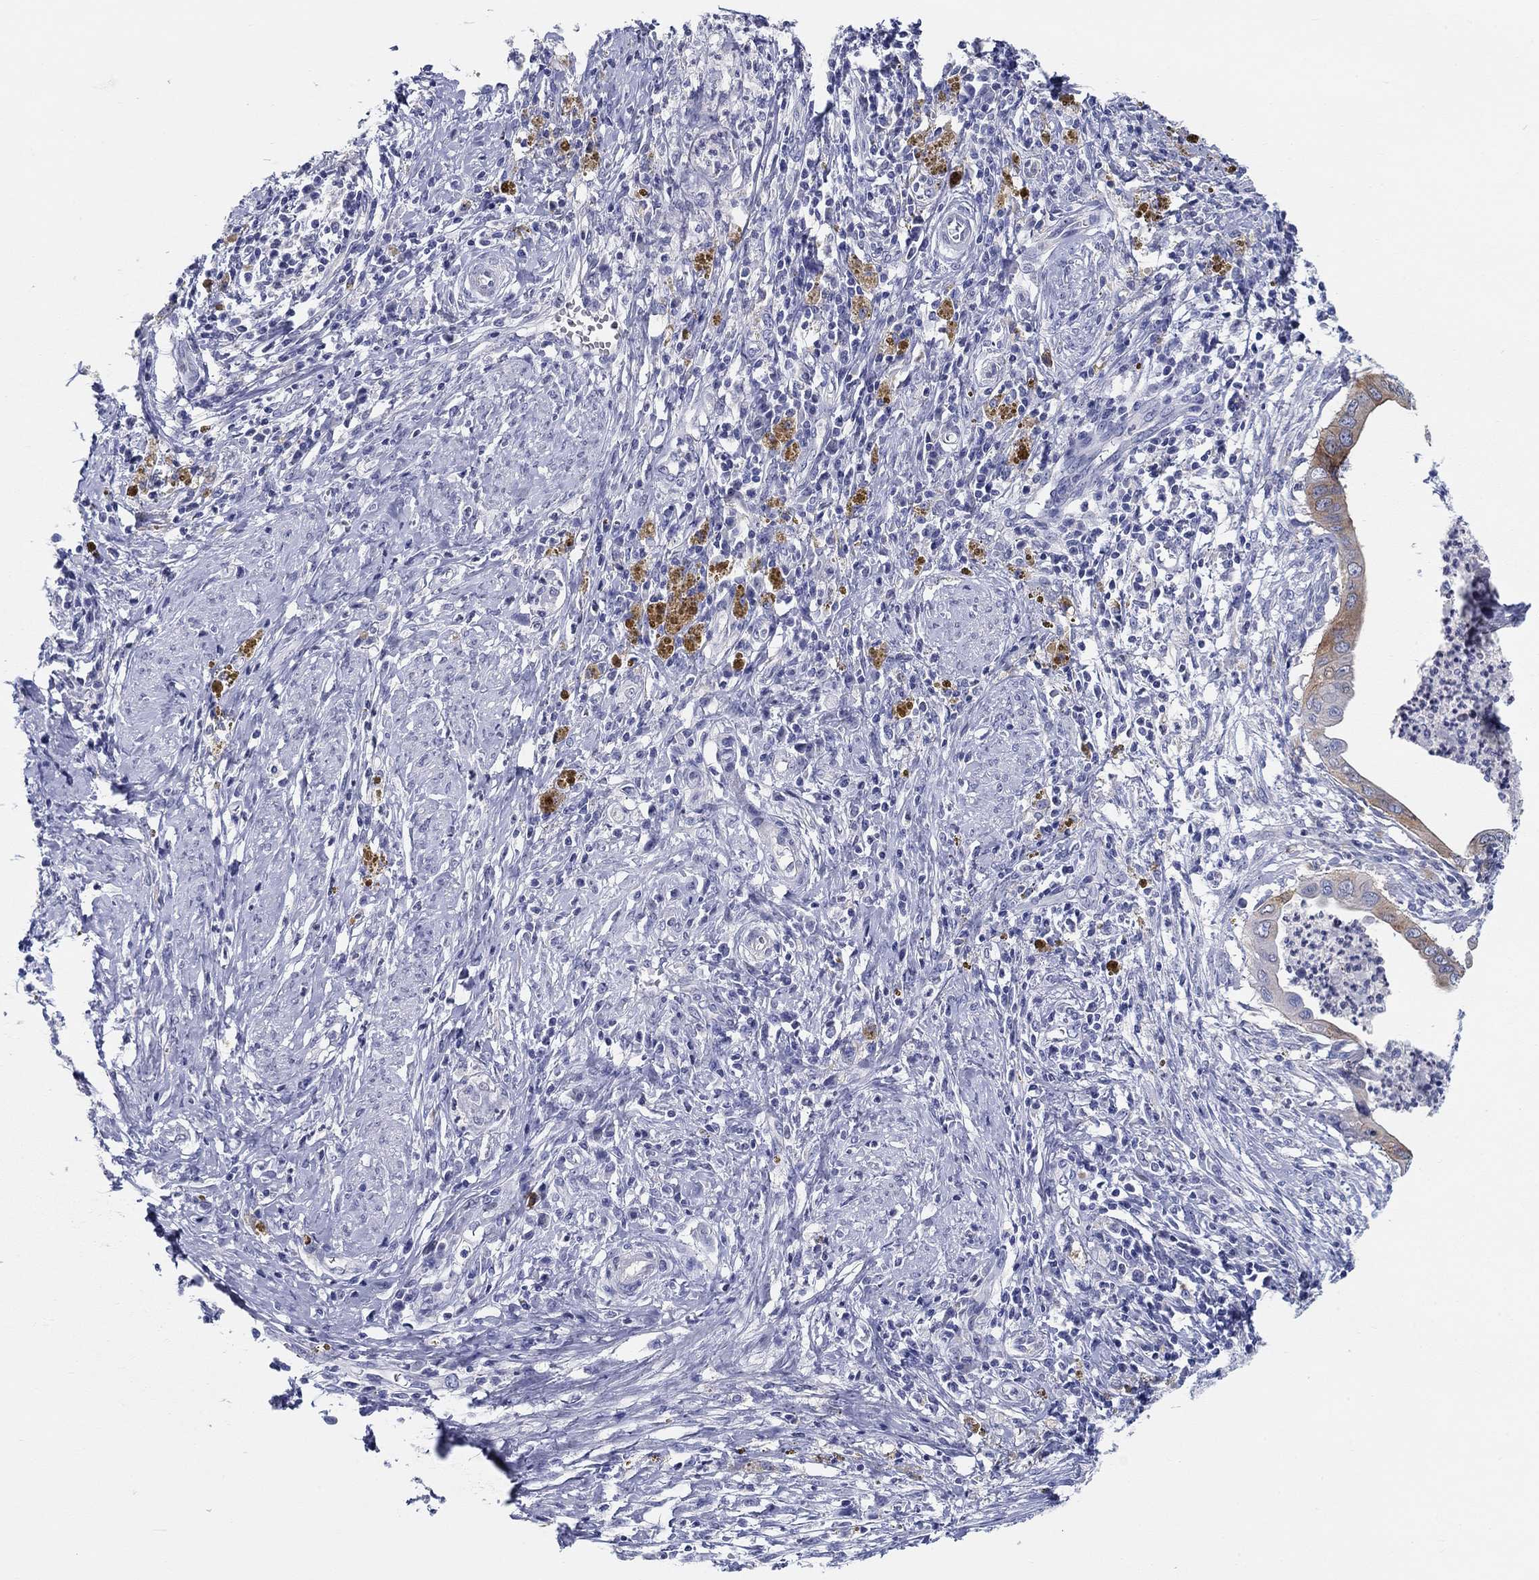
{"staining": {"intensity": "strong", "quantity": "<25%", "location": "cytoplasmic/membranous"}, "tissue": "cervical cancer", "cell_type": "Tumor cells", "image_type": "cancer", "snomed": [{"axis": "morphology", "description": "Adenocarcinoma, NOS"}, {"axis": "topography", "description": "Cervix"}], "caption": "Tumor cells display strong cytoplasmic/membranous expression in about <25% of cells in cervical cancer. Using DAB (3,3'-diaminobenzidine) (brown) and hematoxylin (blue) stains, captured at high magnification using brightfield microscopy.", "gene": "RAP1GAP", "patient": {"sex": "female", "age": 42}}